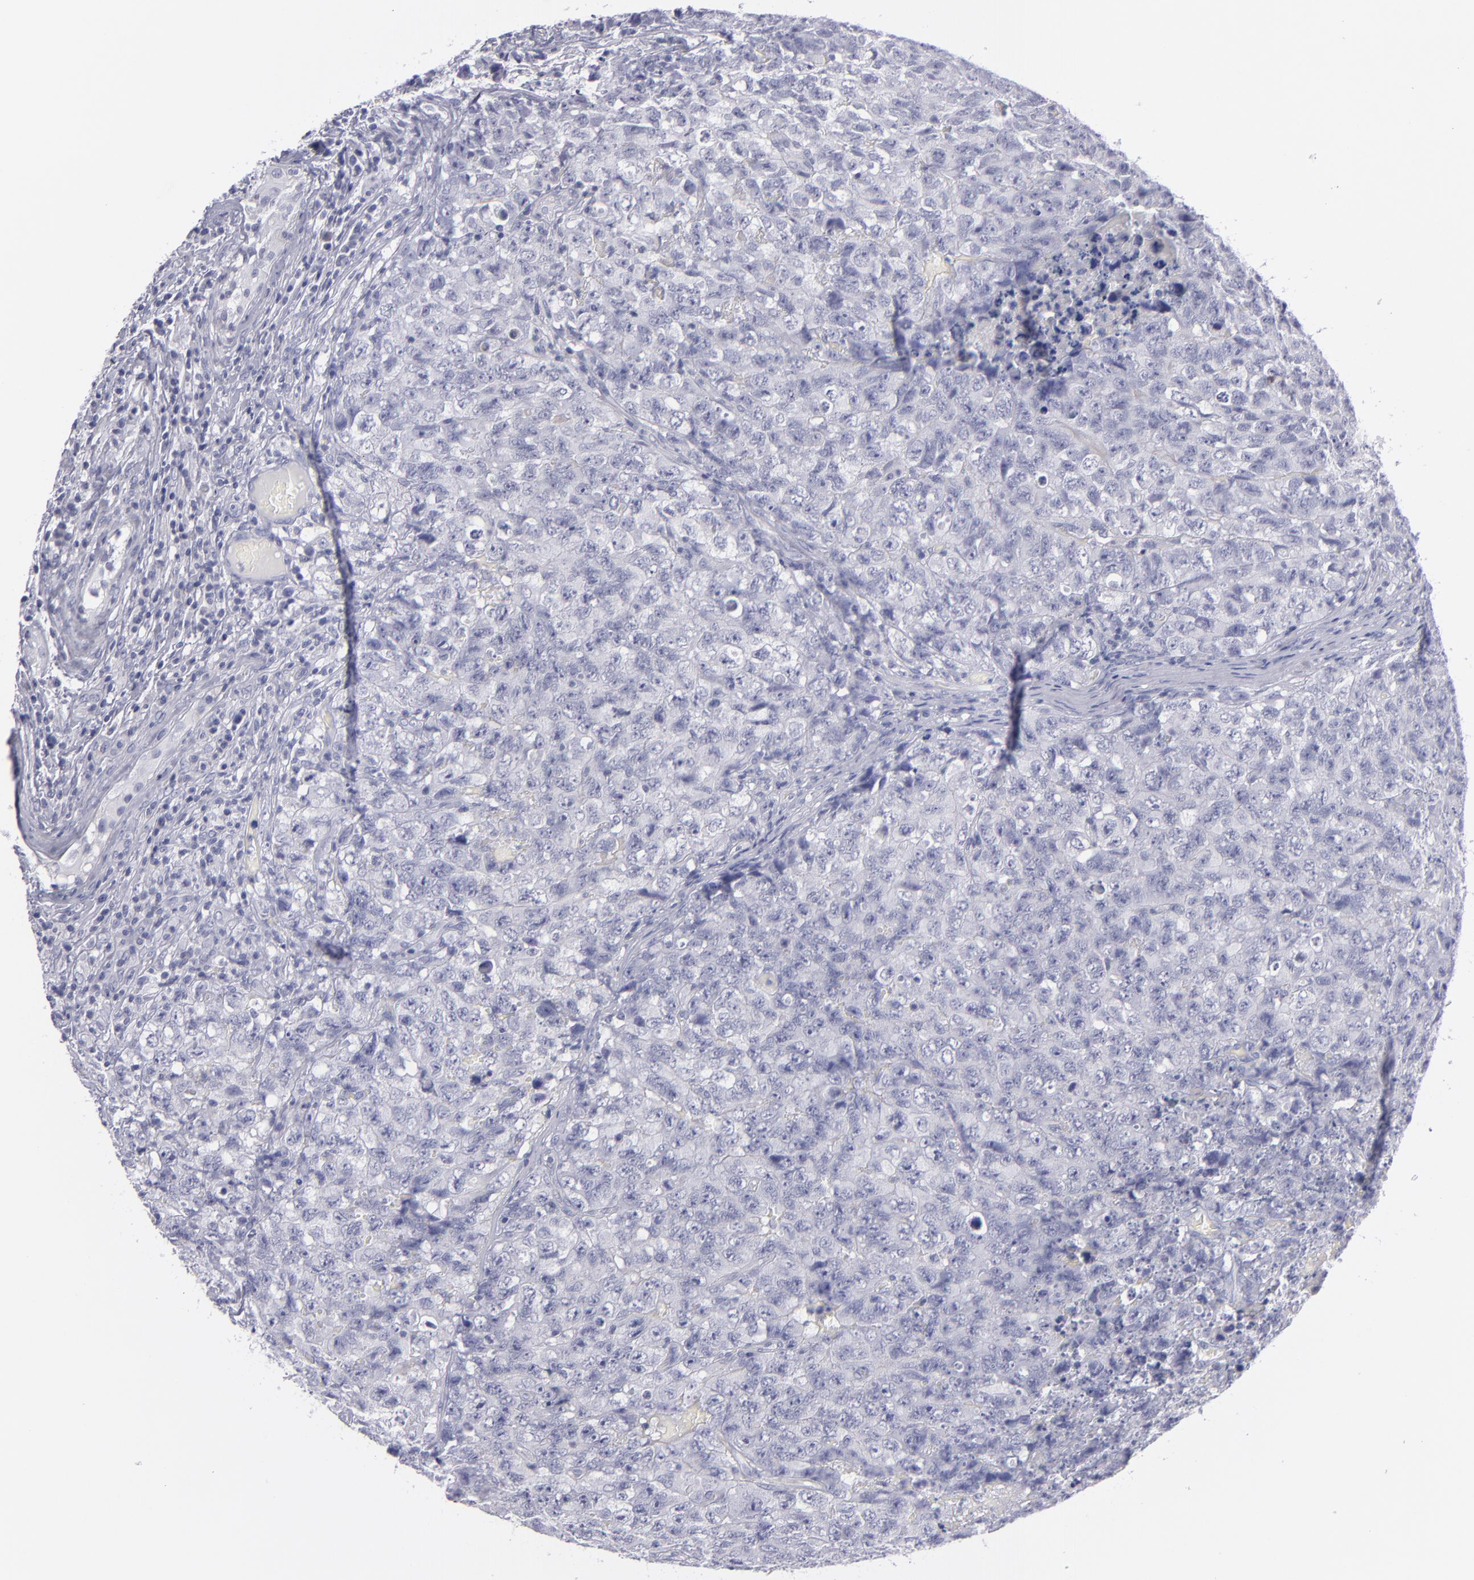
{"staining": {"intensity": "negative", "quantity": "none", "location": "none"}, "tissue": "testis cancer", "cell_type": "Tumor cells", "image_type": "cancer", "snomed": [{"axis": "morphology", "description": "Carcinoma, Embryonal, NOS"}, {"axis": "topography", "description": "Testis"}], "caption": "Immunohistochemistry (IHC) photomicrograph of human testis cancer stained for a protein (brown), which displays no expression in tumor cells.", "gene": "ITGB4", "patient": {"sex": "male", "age": 31}}